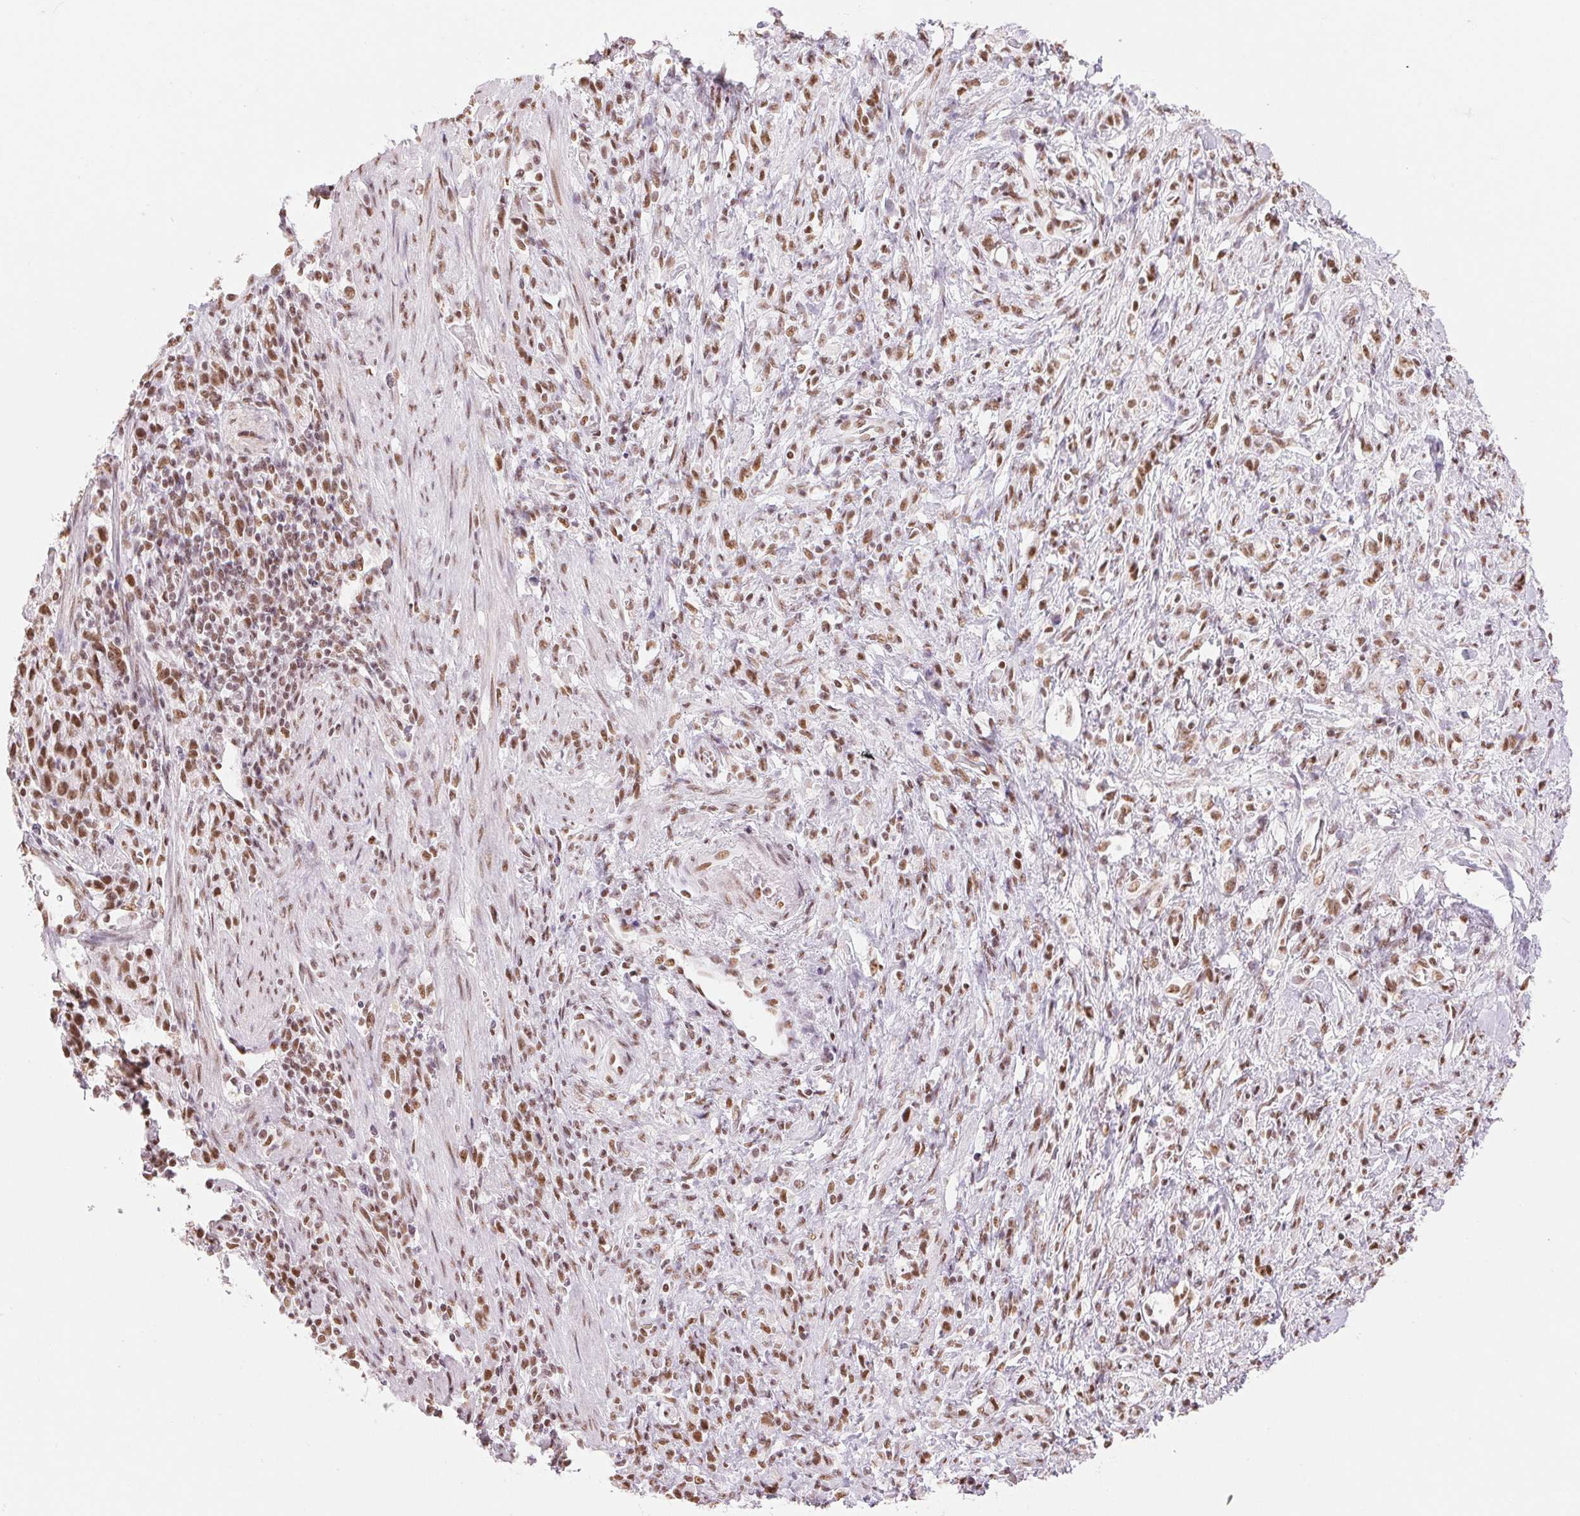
{"staining": {"intensity": "moderate", "quantity": ">75%", "location": "nuclear"}, "tissue": "stomach cancer", "cell_type": "Tumor cells", "image_type": "cancer", "snomed": [{"axis": "morphology", "description": "Adenocarcinoma, NOS"}, {"axis": "topography", "description": "Stomach"}], "caption": "This histopathology image displays immunohistochemistry (IHC) staining of adenocarcinoma (stomach), with medium moderate nuclear staining in approximately >75% of tumor cells.", "gene": "ZFR2", "patient": {"sex": "male", "age": 77}}